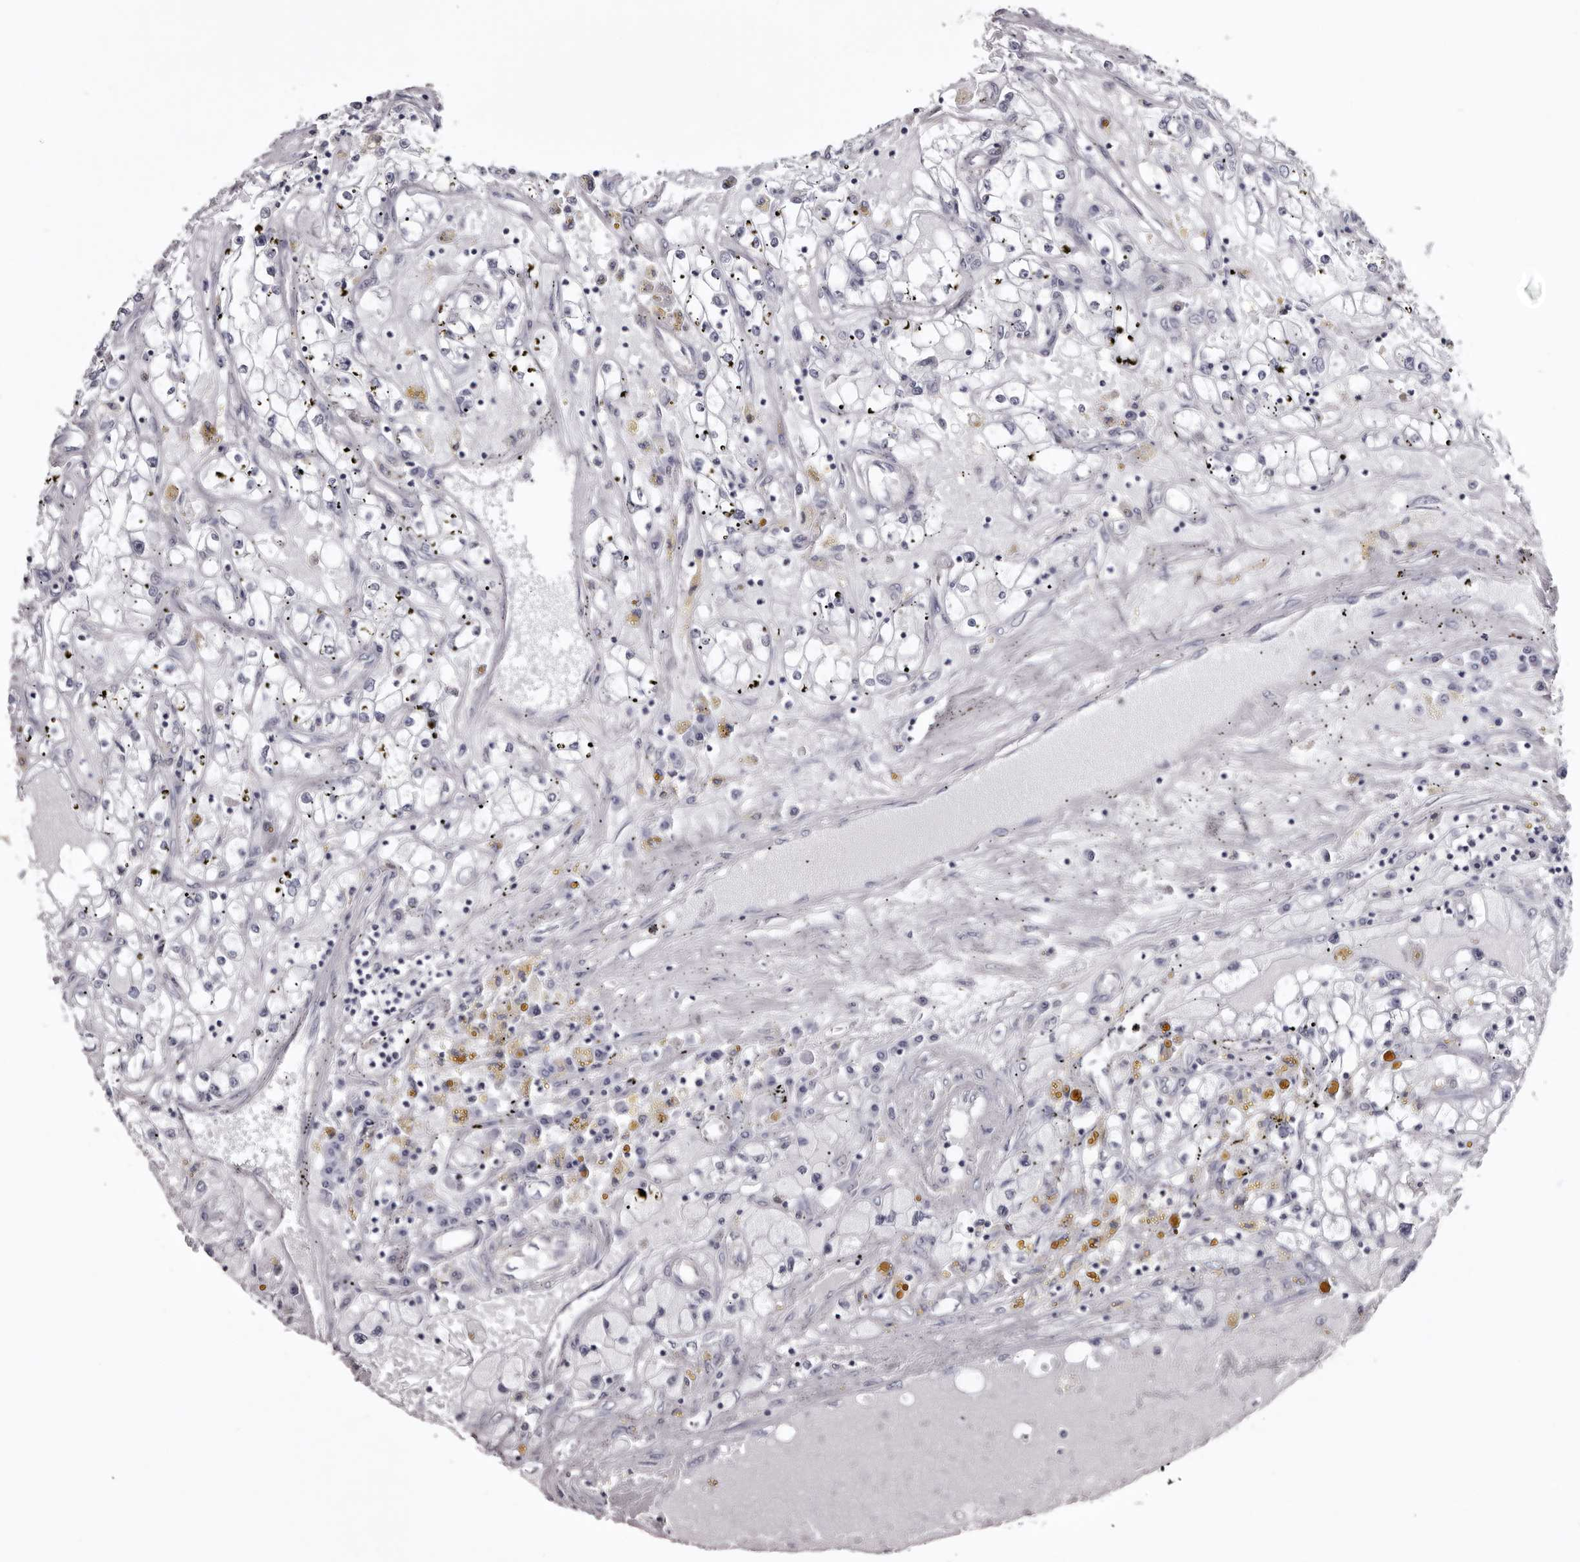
{"staining": {"intensity": "negative", "quantity": "none", "location": "none"}, "tissue": "renal cancer", "cell_type": "Tumor cells", "image_type": "cancer", "snomed": [{"axis": "morphology", "description": "Adenocarcinoma, NOS"}, {"axis": "topography", "description": "Kidney"}], "caption": "This is a photomicrograph of immunohistochemistry (IHC) staining of renal cancer (adenocarcinoma), which shows no expression in tumor cells.", "gene": "LAD1", "patient": {"sex": "male", "age": 56}}